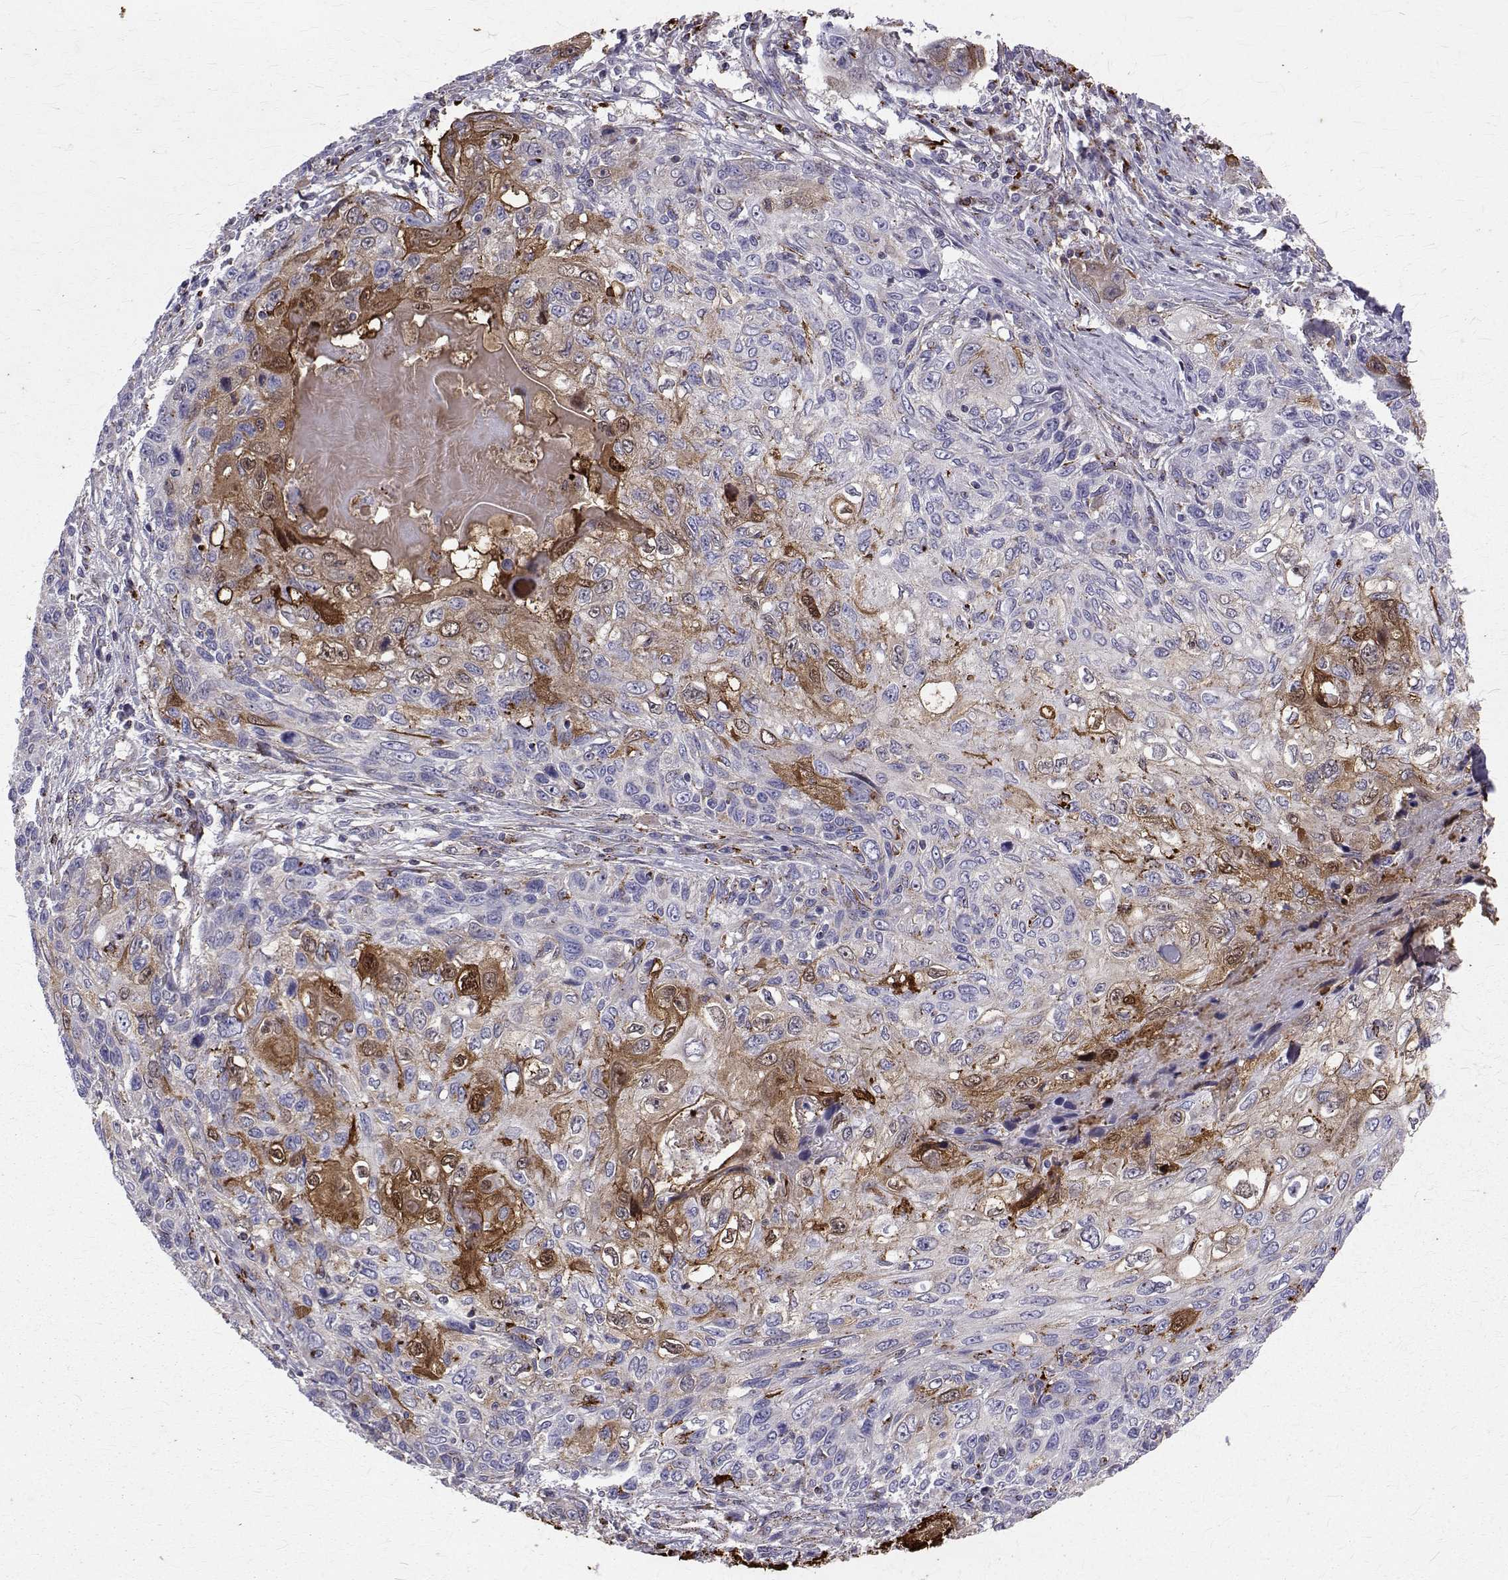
{"staining": {"intensity": "moderate", "quantity": "<25%", "location": "cytoplasmic/membranous,nuclear"}, "tissue": "skin cancer", "cell_type": "Tumor cells", "image_type": "cancer", "snomed": [{"axis": "morphology", "description": "Squamous cell carcinoma, NOS"}, {"axis": "topography", "description": "Skin"}], "caption": "Human squamous cell carcinoma (skin) stained with a protein marker exhibits moderate staining in tumor cells.", "gene": "TPP1", "patient": {"sex": "male", "age": 92}}